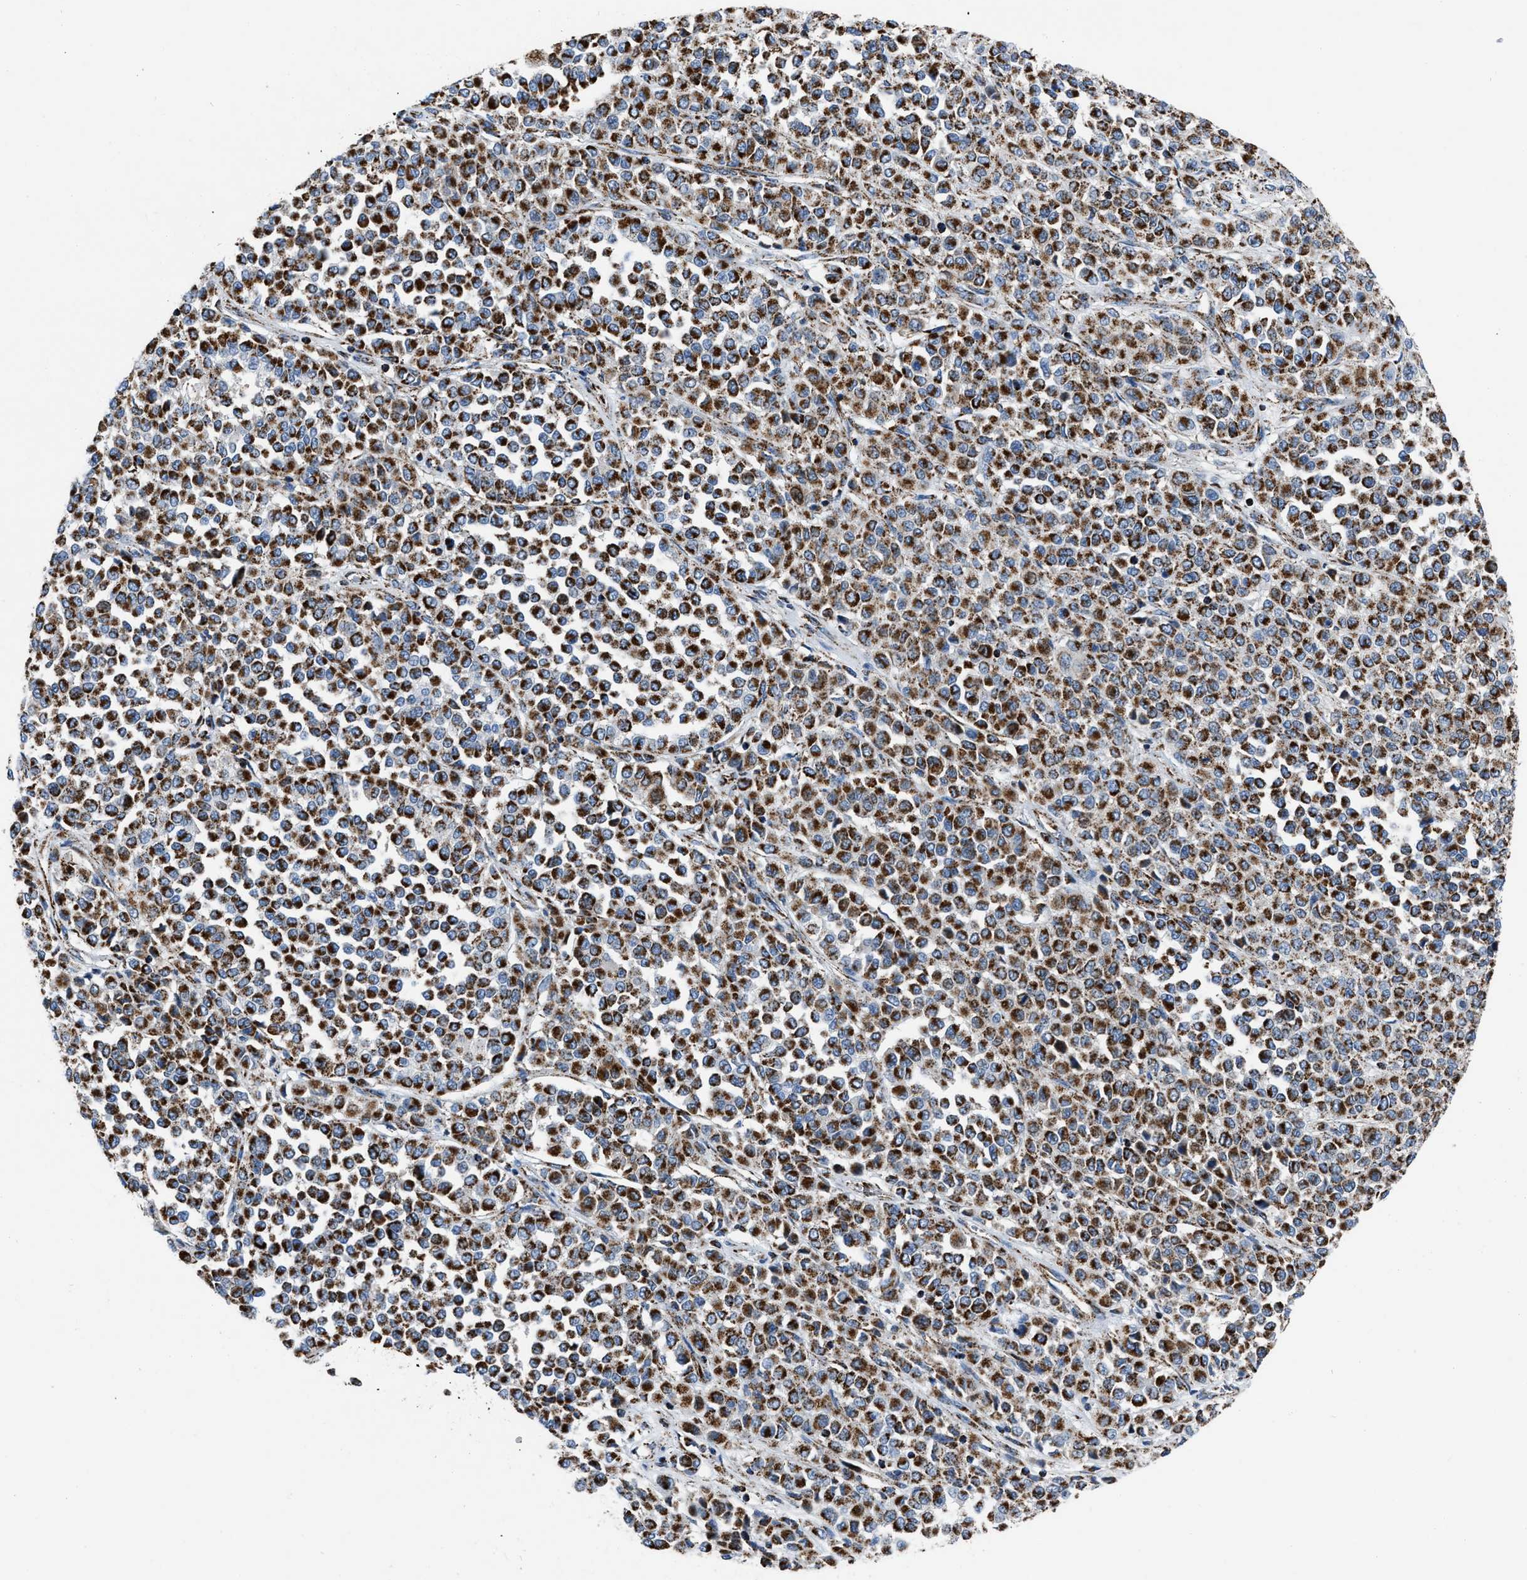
{"staining": {"intensity": "strong", "quantity": ">75%", "location": "cytoplasmic/membranous"}, "tissue": "melanoma", "cell_type": "Tumor cells", "image_type": "cancer", "snomed": [{"axis": "morphology", "description": "Malignant melanoma, Metastatic site"}, {"axis": "topography", "description": "Pancreas"}], "caption": "Tumor cells show strong cytoplasmic/membranous positivity in about >75% of cells in malignant melanoma (metastatic site). (Brightfield microscopy of DAB IHC at high magnification).", "gene": "NSD3", "patient": {"sex": "female", "age": 30}}